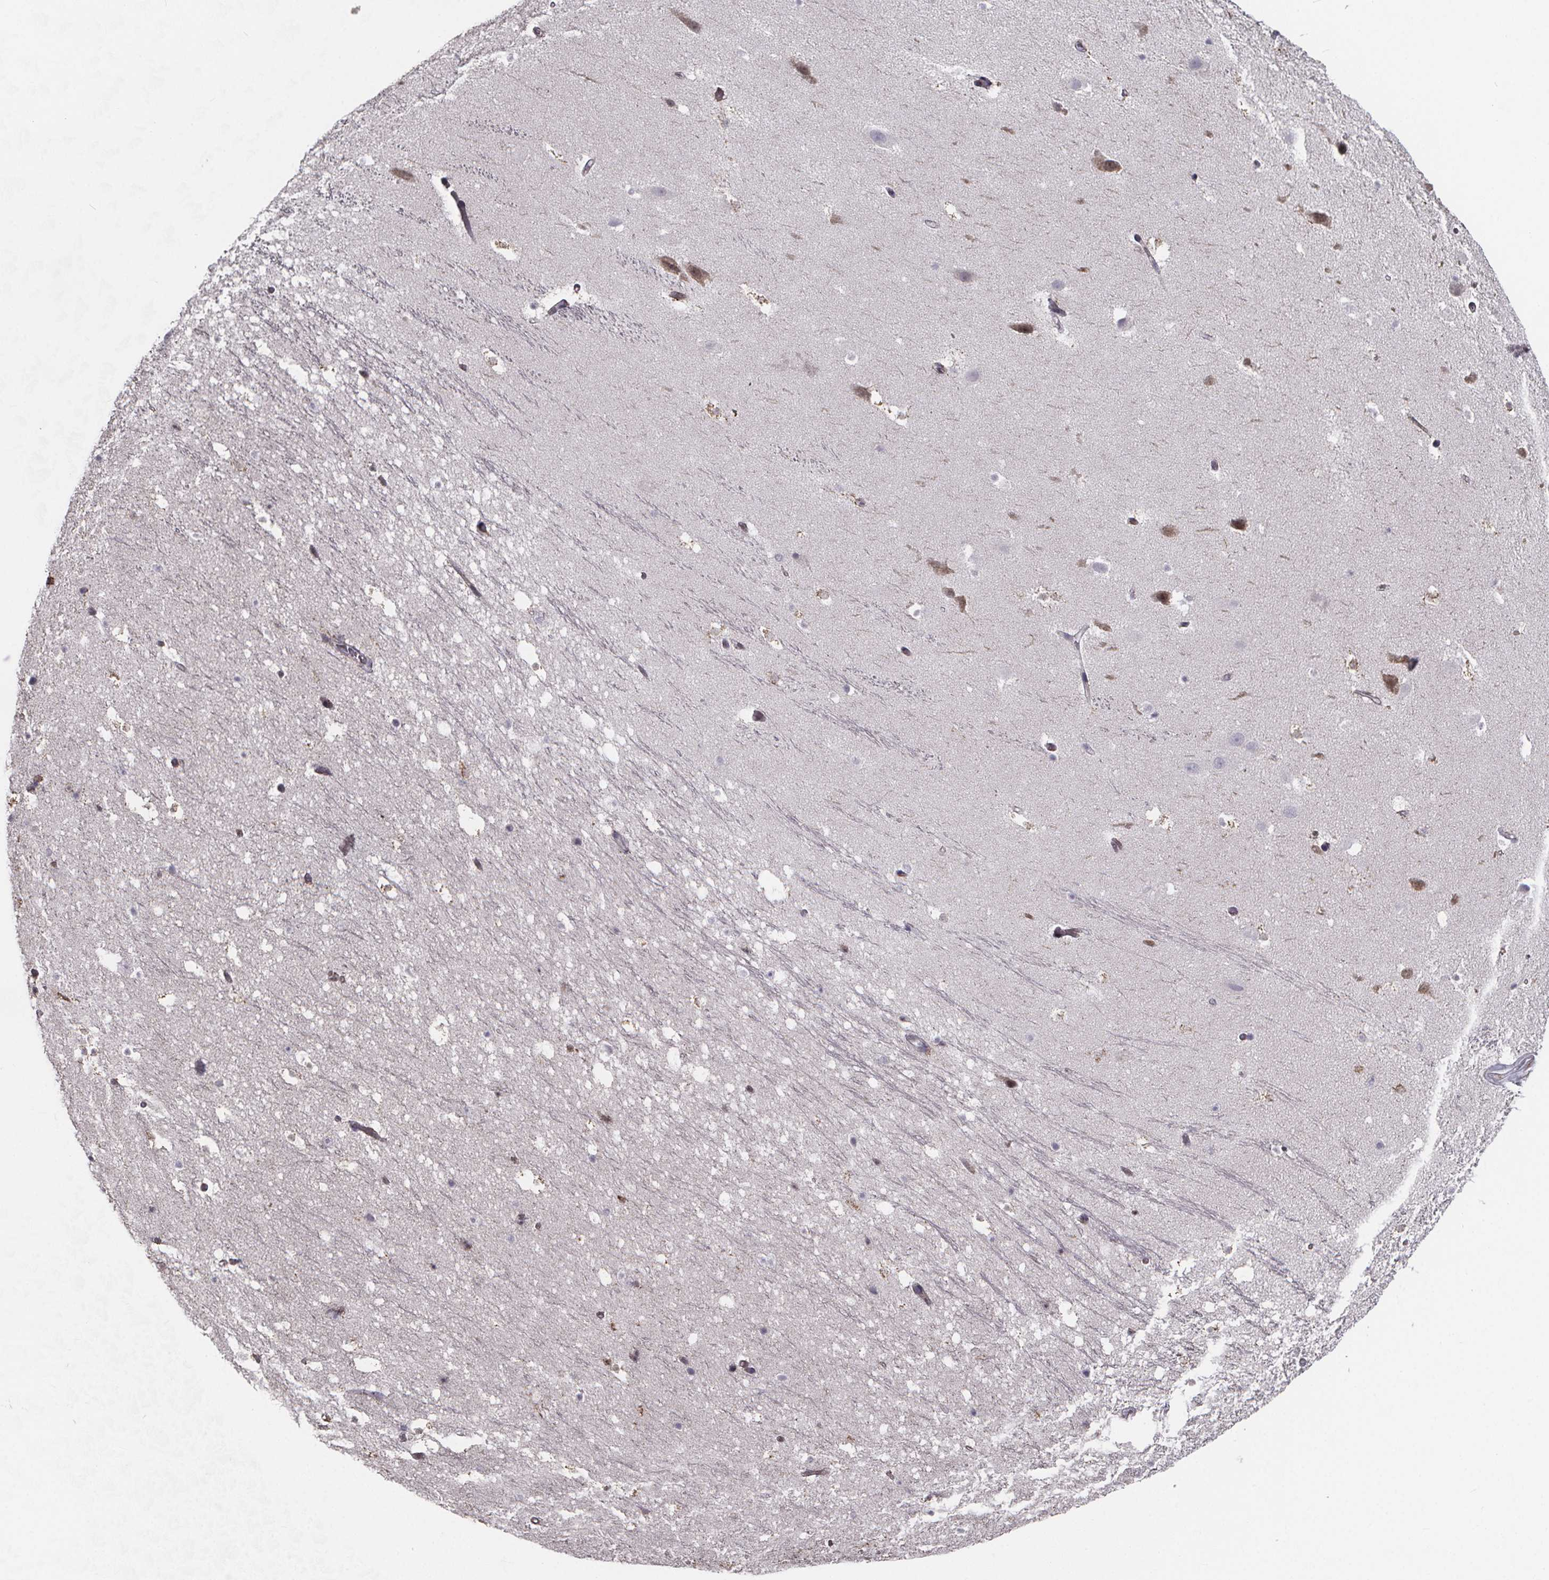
{"staining": {"intensity": "negative", "quantity": "none", "location": "none"}, "tissue": "hippocampus", "cell_type": "Glial cells", "image_type": "normal", "snomed": [{"axis": "morphology", "description": "Normal tissue, NOS"}, {"axis": "topography", "description": "Hippocampus"}], "caption": "Human hippocampus stained for a protein using immunohistochemistry shows no expression in glial cells.", "gene": "AGT", "patient": {"sex": "male", "age": 26}}